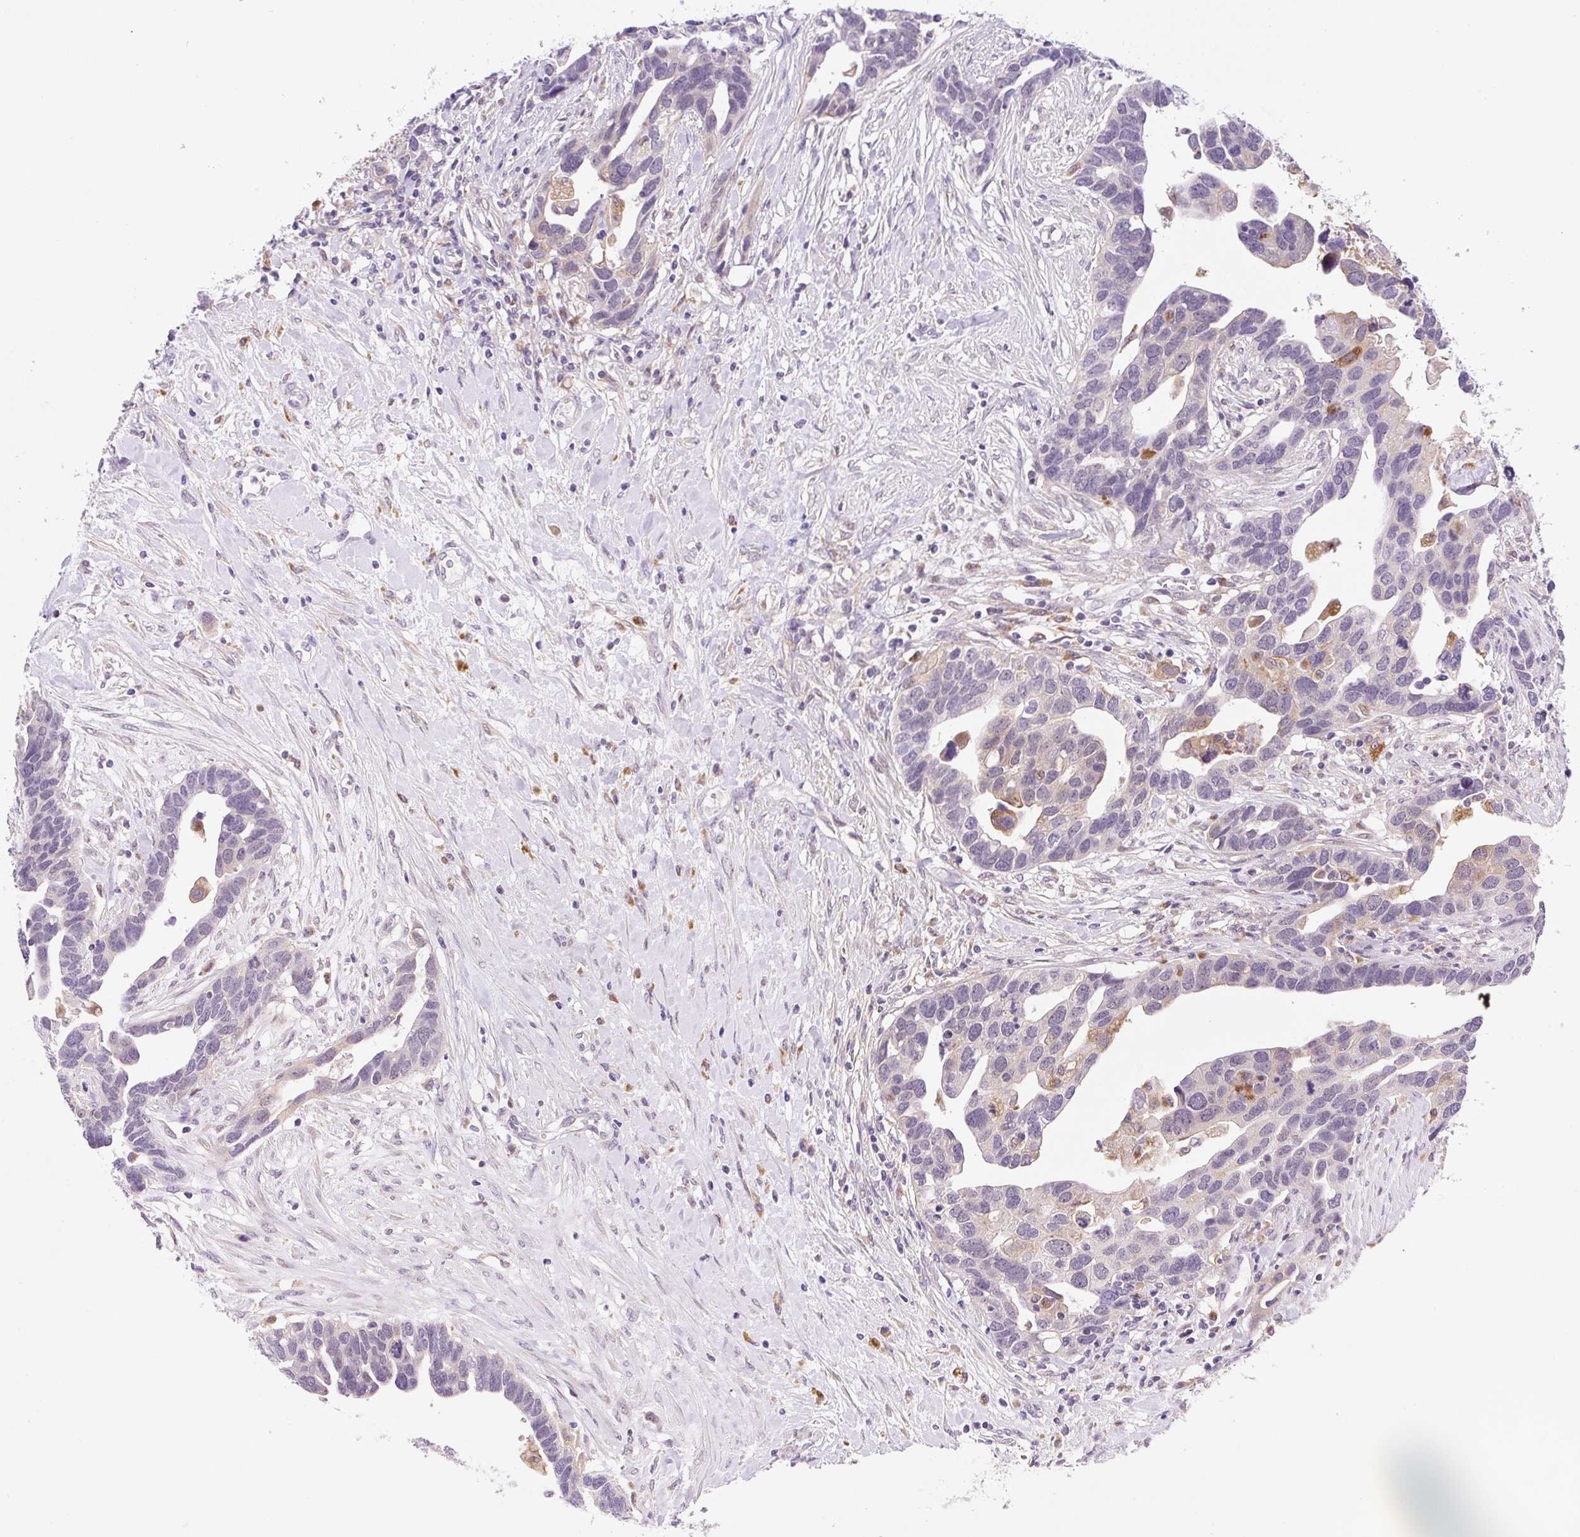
{"staining": {"intensity": "moderate", "quantity": "<25%", "location": "cytoplasmic/membranous"}, "tissue": "ovarian cancer", "cell_type": "Tumor cells", "image_type": "cancer", "snomed": [{"axis": "morphology", "description": "Cystadenocarcinoma, serous, NOS"}, {"axis": "topography", "description": "Ovary"}], "caption": "IHC image of ovarian serous cystadenocarcinoma stained for a protein (brown), which exhibits low levels of moderate cytoplasmic/membranous expression in approximately <25% of tumor cells.", "gene": "CEBPZOS", "patient": {"sex": "female", "age": 54}}